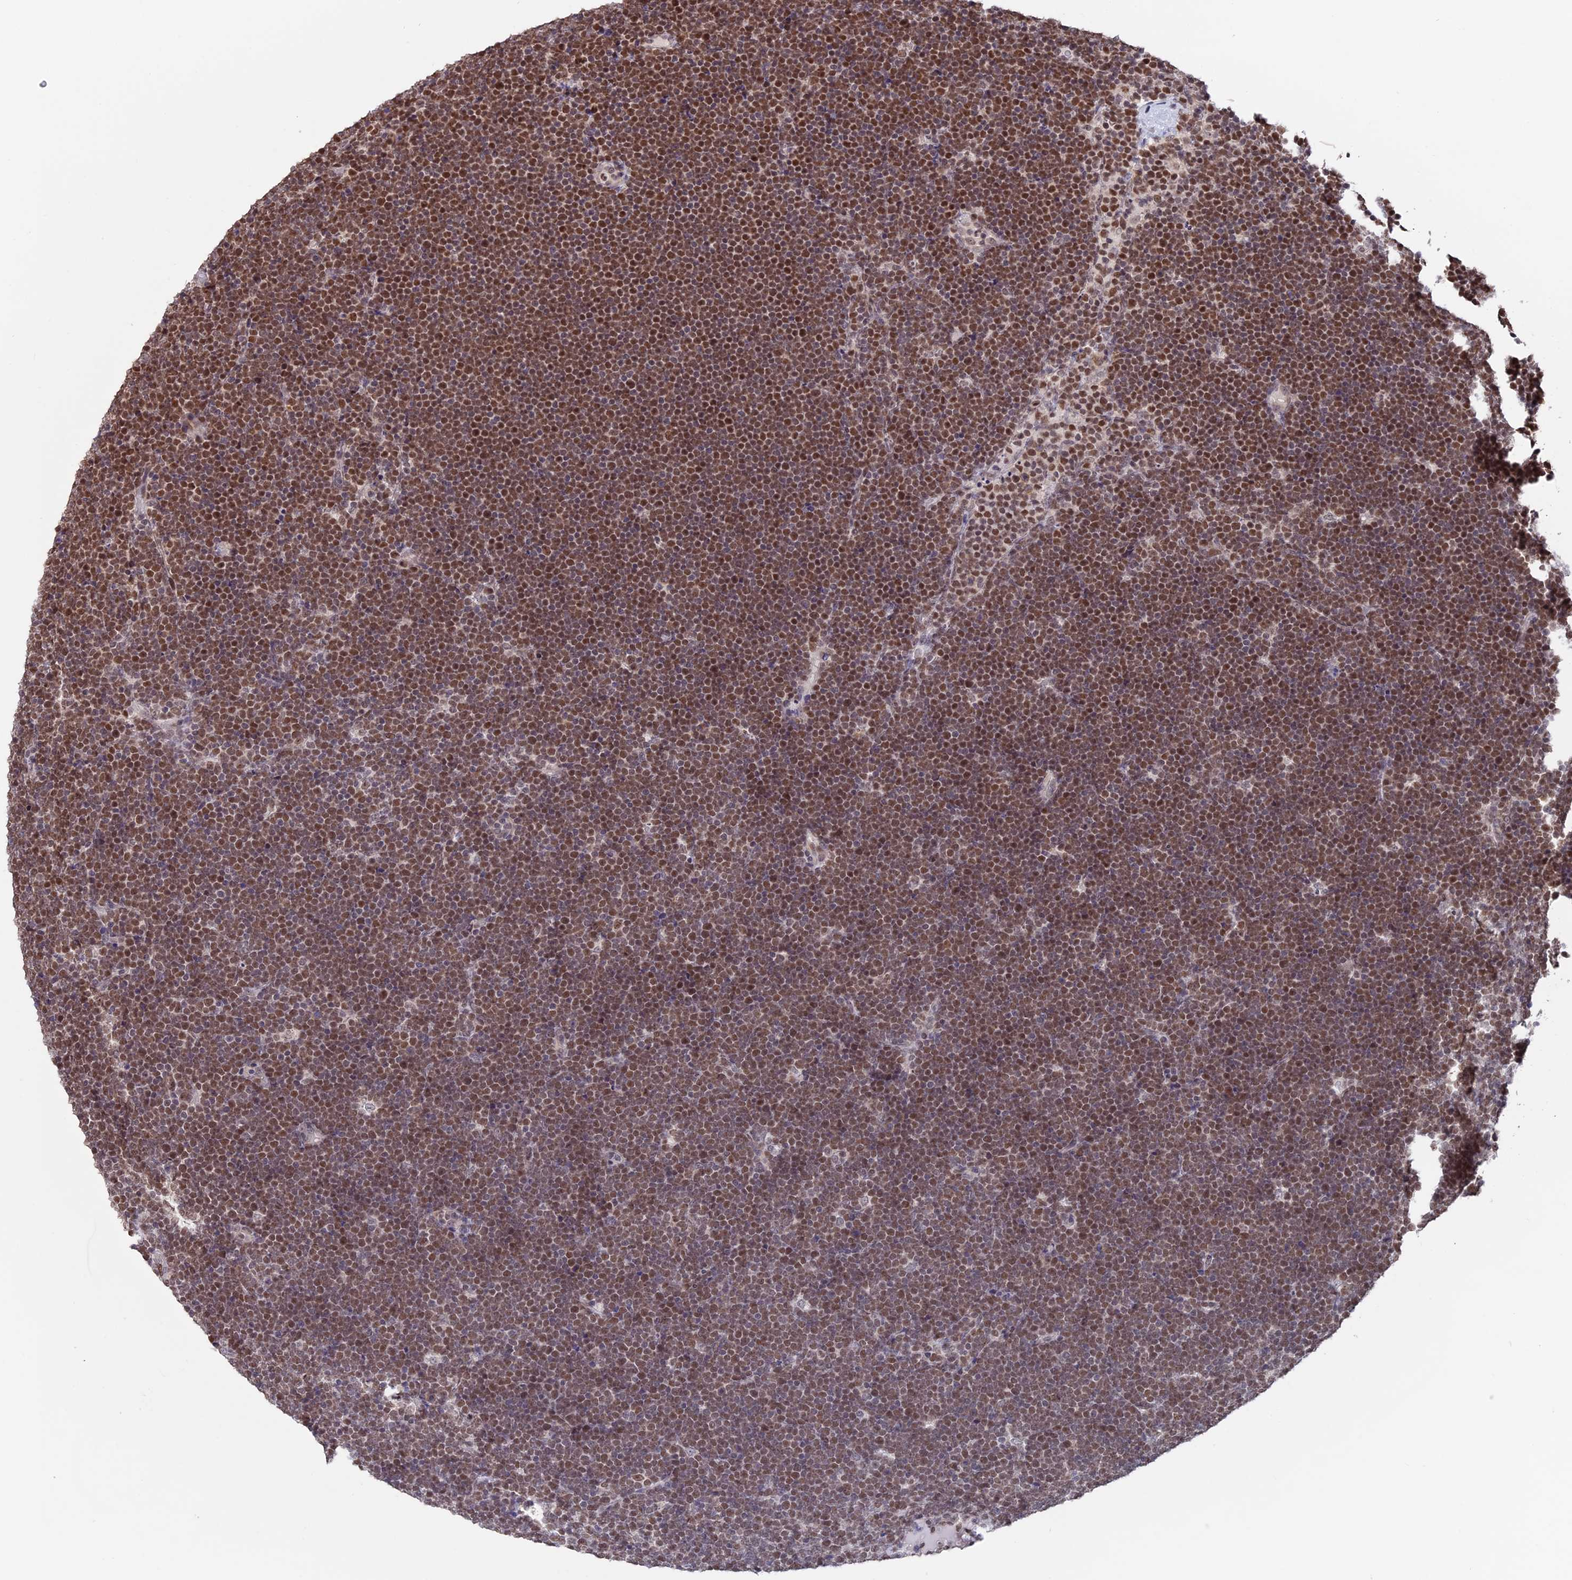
{"staining": {"intensity": "moderate", "quantity": ">75%", "location": "nuclear"}, "tissue": "lymphoma", "cell_type": "Tumor cells", "image_type": "cancer", "snomed": [{"axis": "morphology", "description": "Malignant lymphoma, non-Hodgkin's type, High grade"}, {"axis": "topography", "description": "Lymph node"}], "caption": "Immunohistochemical staining of high-grade malignant lymphoma, non-Hodgkin's type exhibits medium levels of moderate nuclear positivity in about >75% of tumor cells.", "gene": "RFC5", "patient": {"sex": "male", "age": 13}}